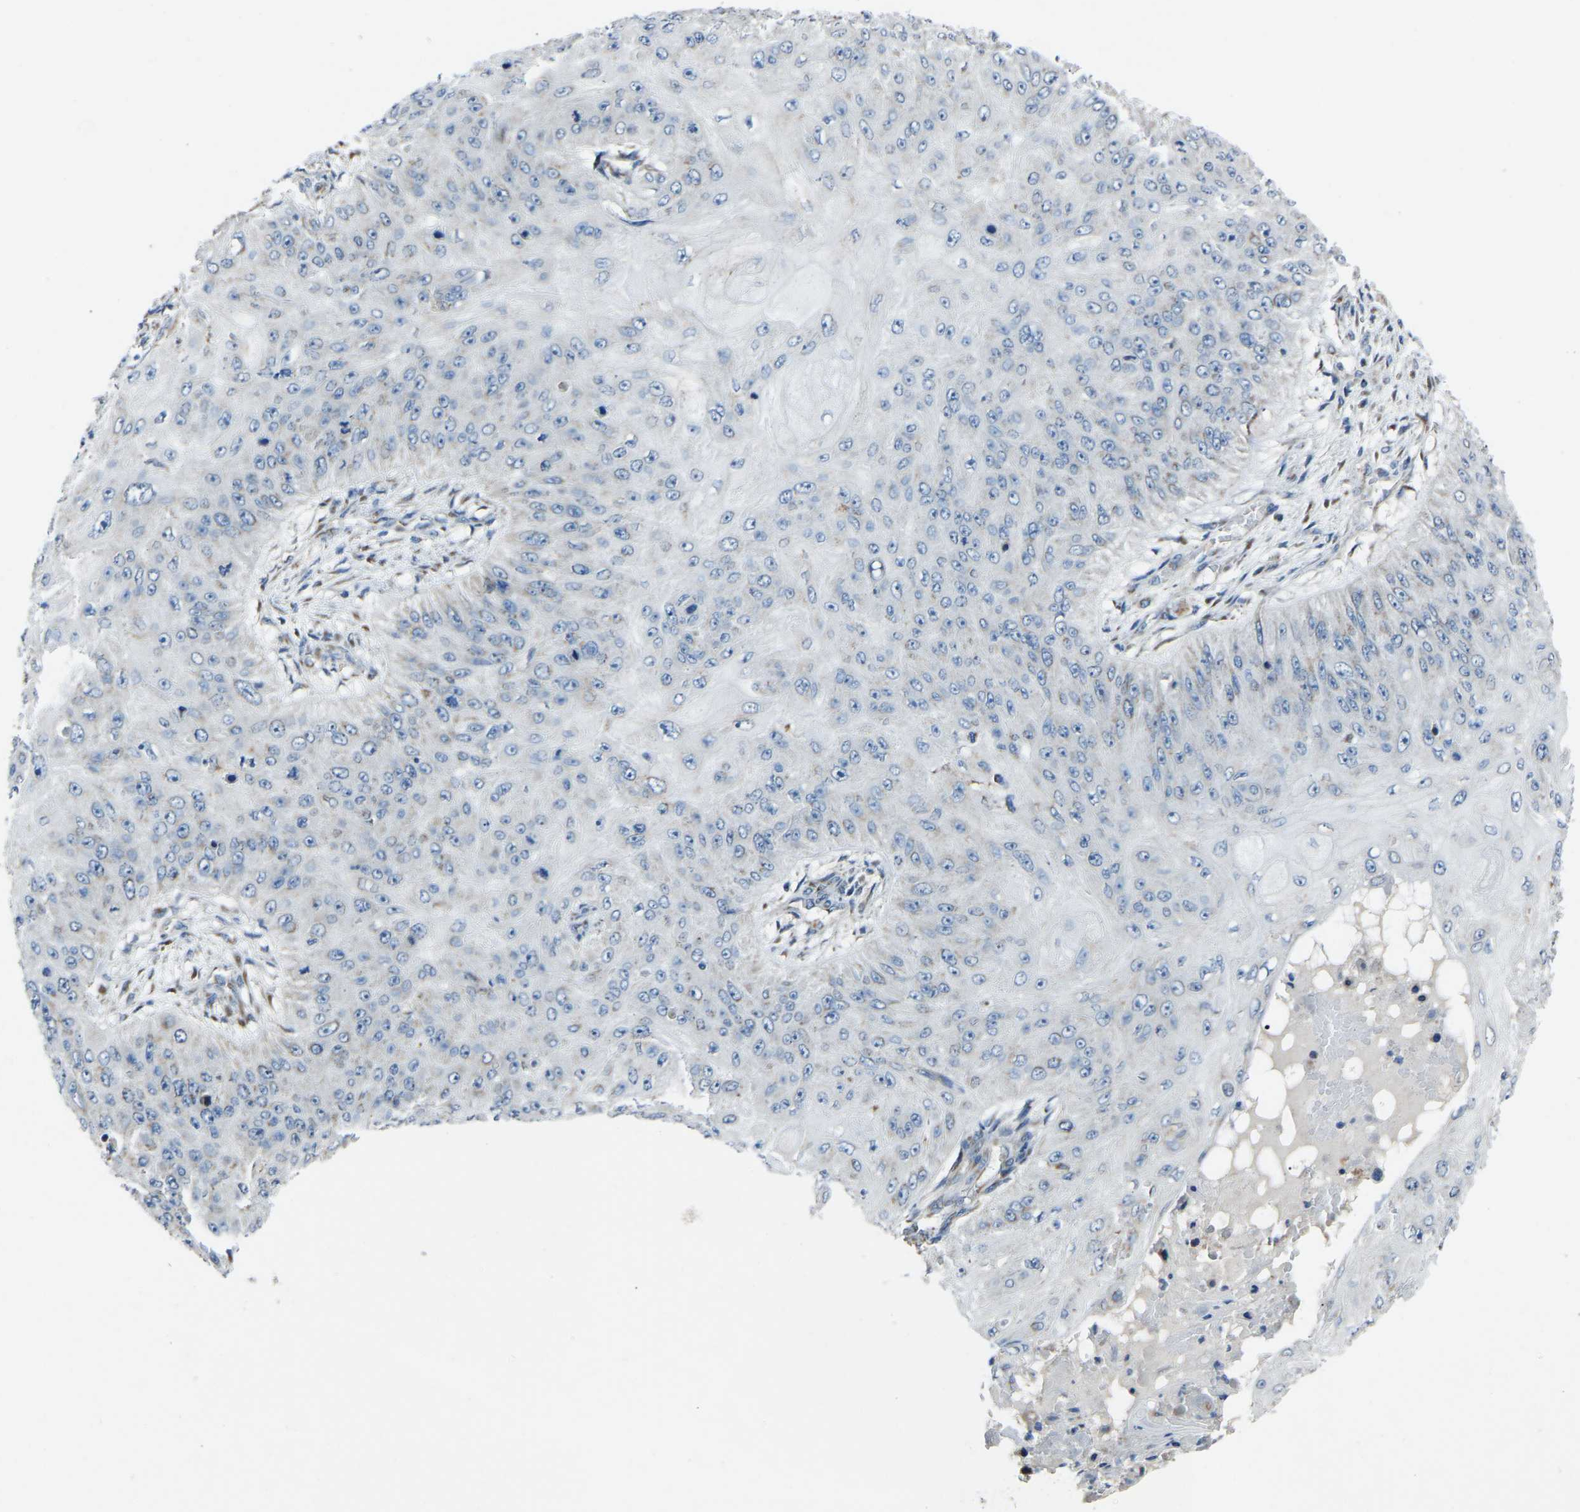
{"staining": {"intensity": "negative", "quantity": "none", "location": "none"}, "tissue": "skin cancer", "cell_type": "Tumor cells", "image_type": "cancer", "snomed": [{"axis": "morphology", "description": "Squamous cell carcinoma, NOS"}, {"axis": "topography", "description": "Skin"}], "caption": "Skin cancer was stained to show a protein in brown. There is no significant positivity in tumor cells.", "gene": "CANT1", "patient": {"sex": "female", "age": 80}}